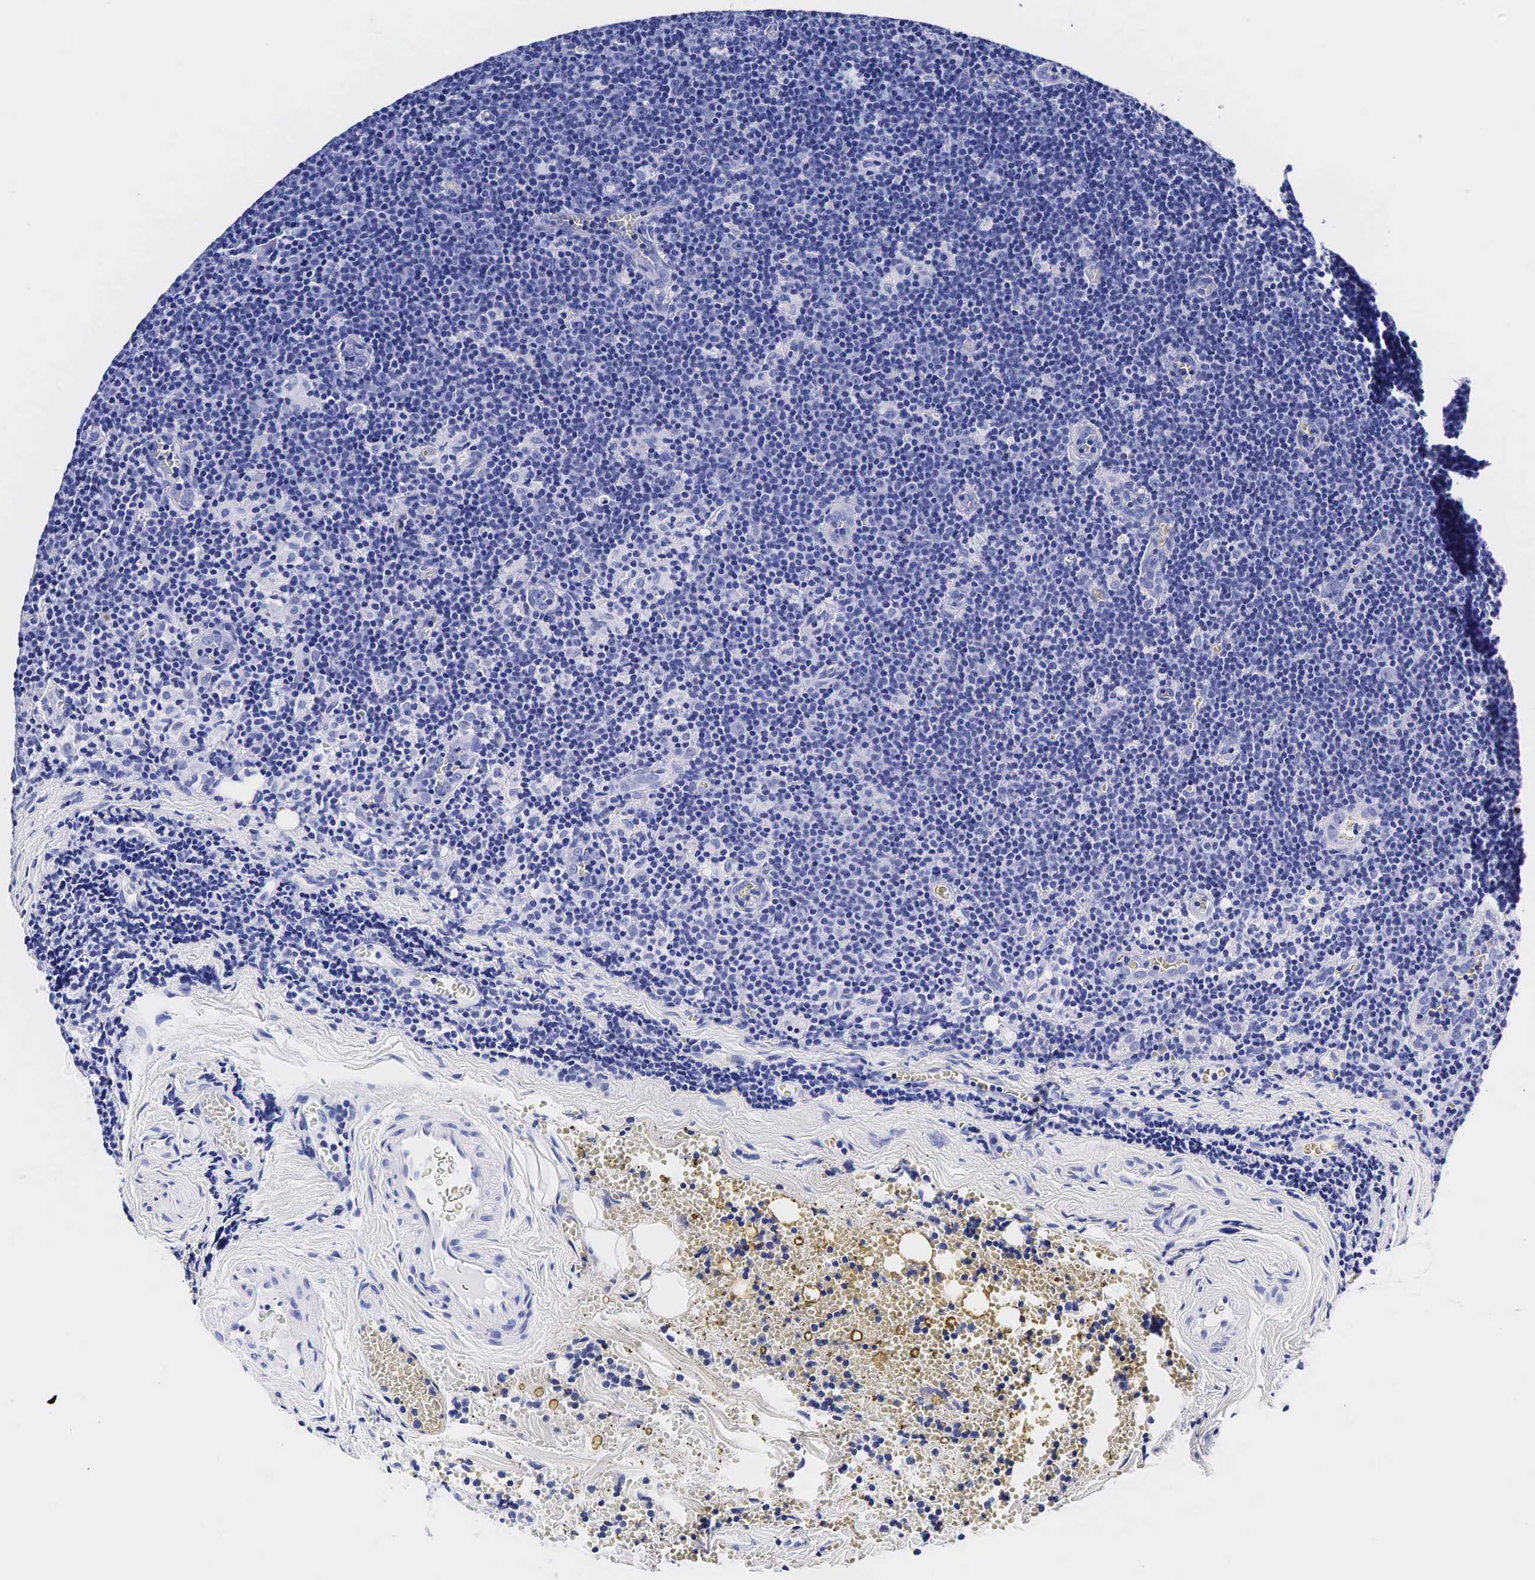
{"staining": {"intensity": "negative", "quantity": "none", "location": "none"}, "tissue": "lymphoma", "cell_type": "Tumor cells", "image_type": "cancer", "snomed": [{"axis": "morphology", "description": "Malignant lymphoma, non-Hodgkin's type, Low grade"}, {"axis": "topography", "description": "Lymph node"}], "caption": "A photomicrograph of low-grade malignant lymphoma, non-Hodgkin's type stained for a protein displays no brown staining in tumor cells.", "gene": "TG", "patient": {"sex": "male", "age": 57}}